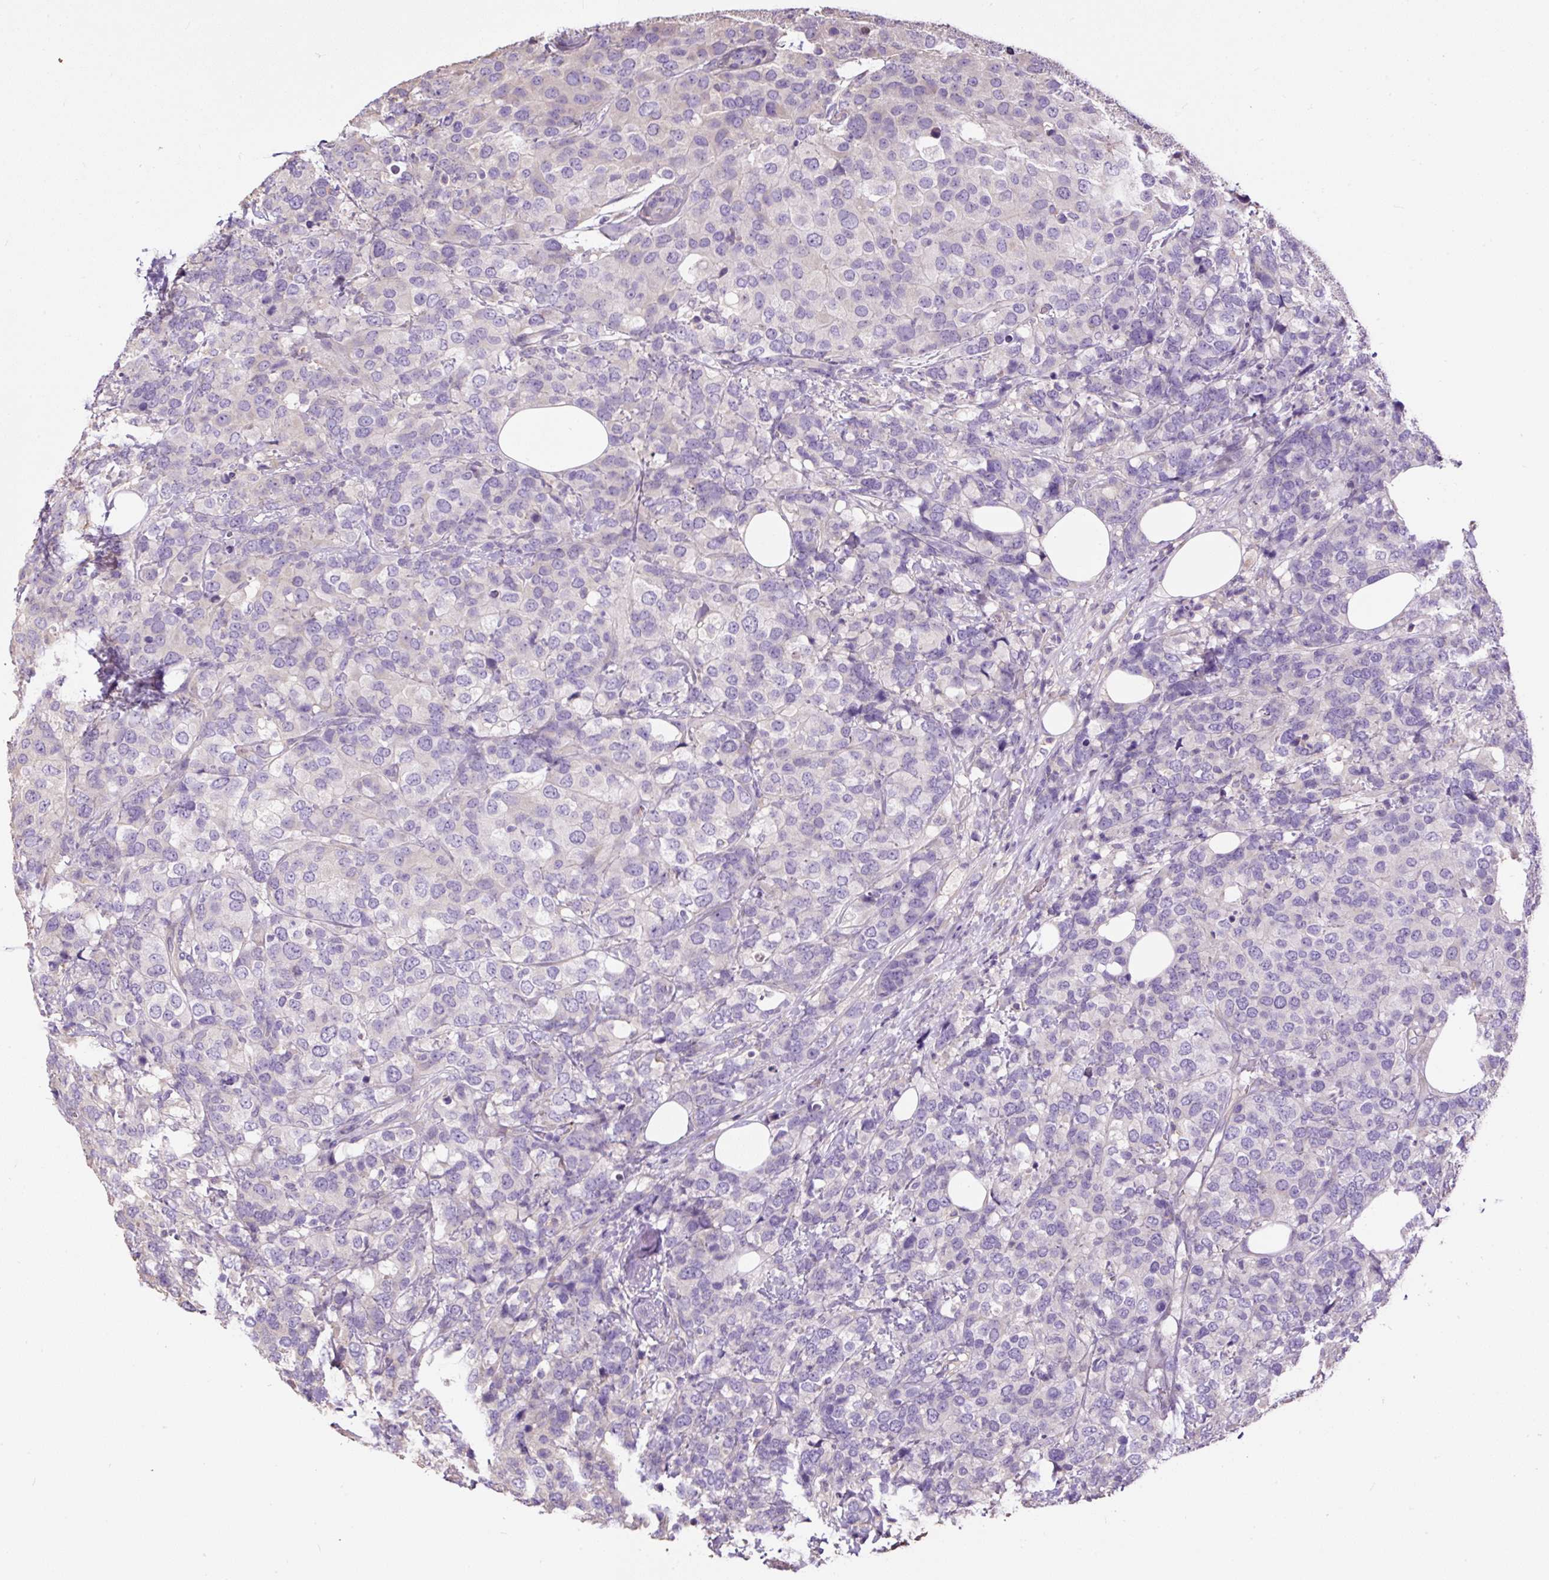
{"staining": {"intensity": "negative", "quantity": "none", "location": "none"}, "tissue": "breast cancer", "cell_type": "Tumor cells", "image_type": "cancer", "snomed": [{"axis": "morphology", "description": "Lobular carcinoma"}, {"axis": "topography", "description": "Breast"}], "caption": "Immunohistochemistry micrograph of lobular carcinoma (breast) stained for a protein (brown), which shows no staining in tumor cells. (Brightfield microscopy of DAB IHC at high magnification).", "gene": "PDIA2", "patient": {"sex": "female", "age": 59}}